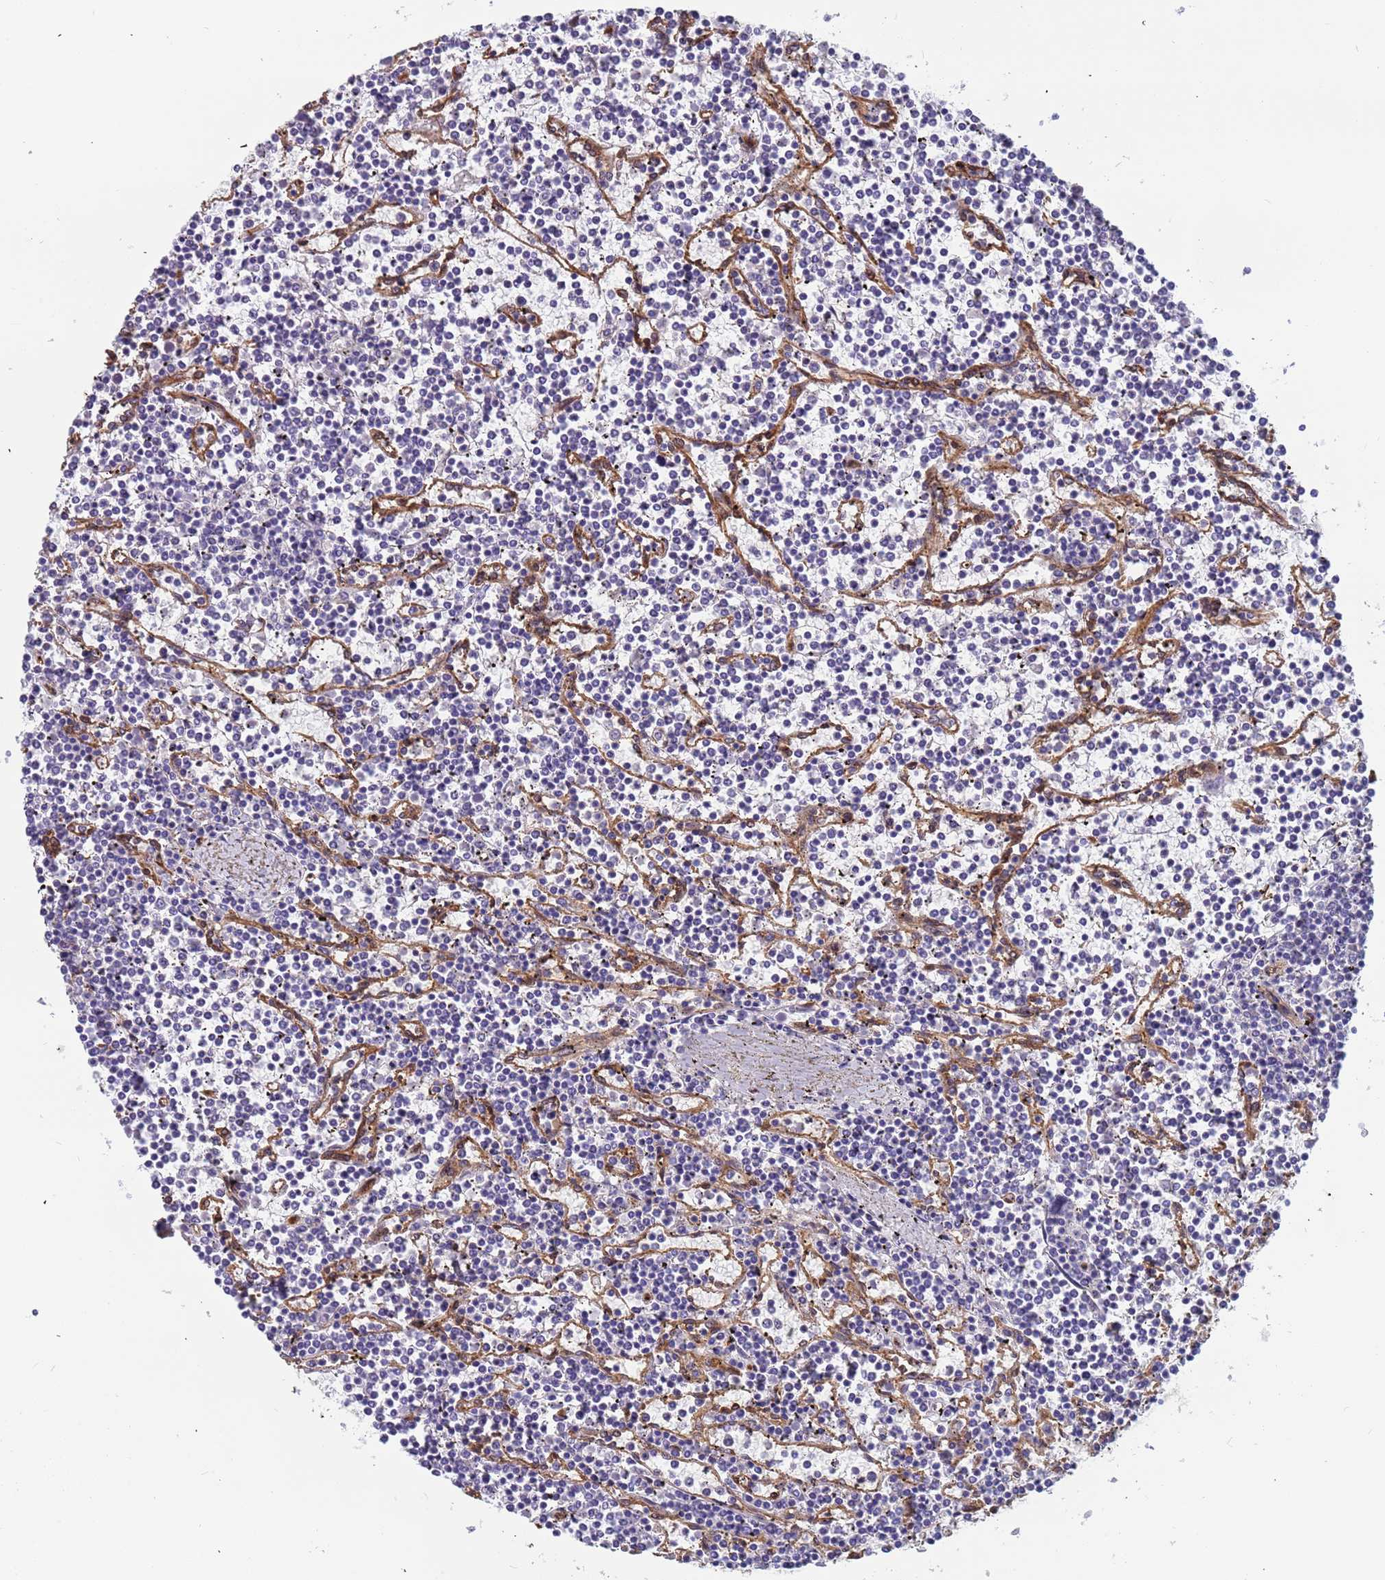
{"staining": {"intensity": "negative", "quantity": "none", "location": "none"}, "tissue": "lymphoma", "cell_type": "Tumor cells", "image_type": "cancer", "snomed": [{"axis": "morphology", "description": "Malignant lymphoma, non-Hodgkin's type, Low grade"}, {"axis": "topography", "description": "Spleen"}], "caption": "The histopathology image exhibits no staining of tumor cells in lymphoma. The staining is performed using DAB (3,3'-diaminobenzidine) brown chromogen with nuclei counter-stained in using hematoxylin.", "gene": "EHD2", "patient": {"sex": "female", "age": 19}}